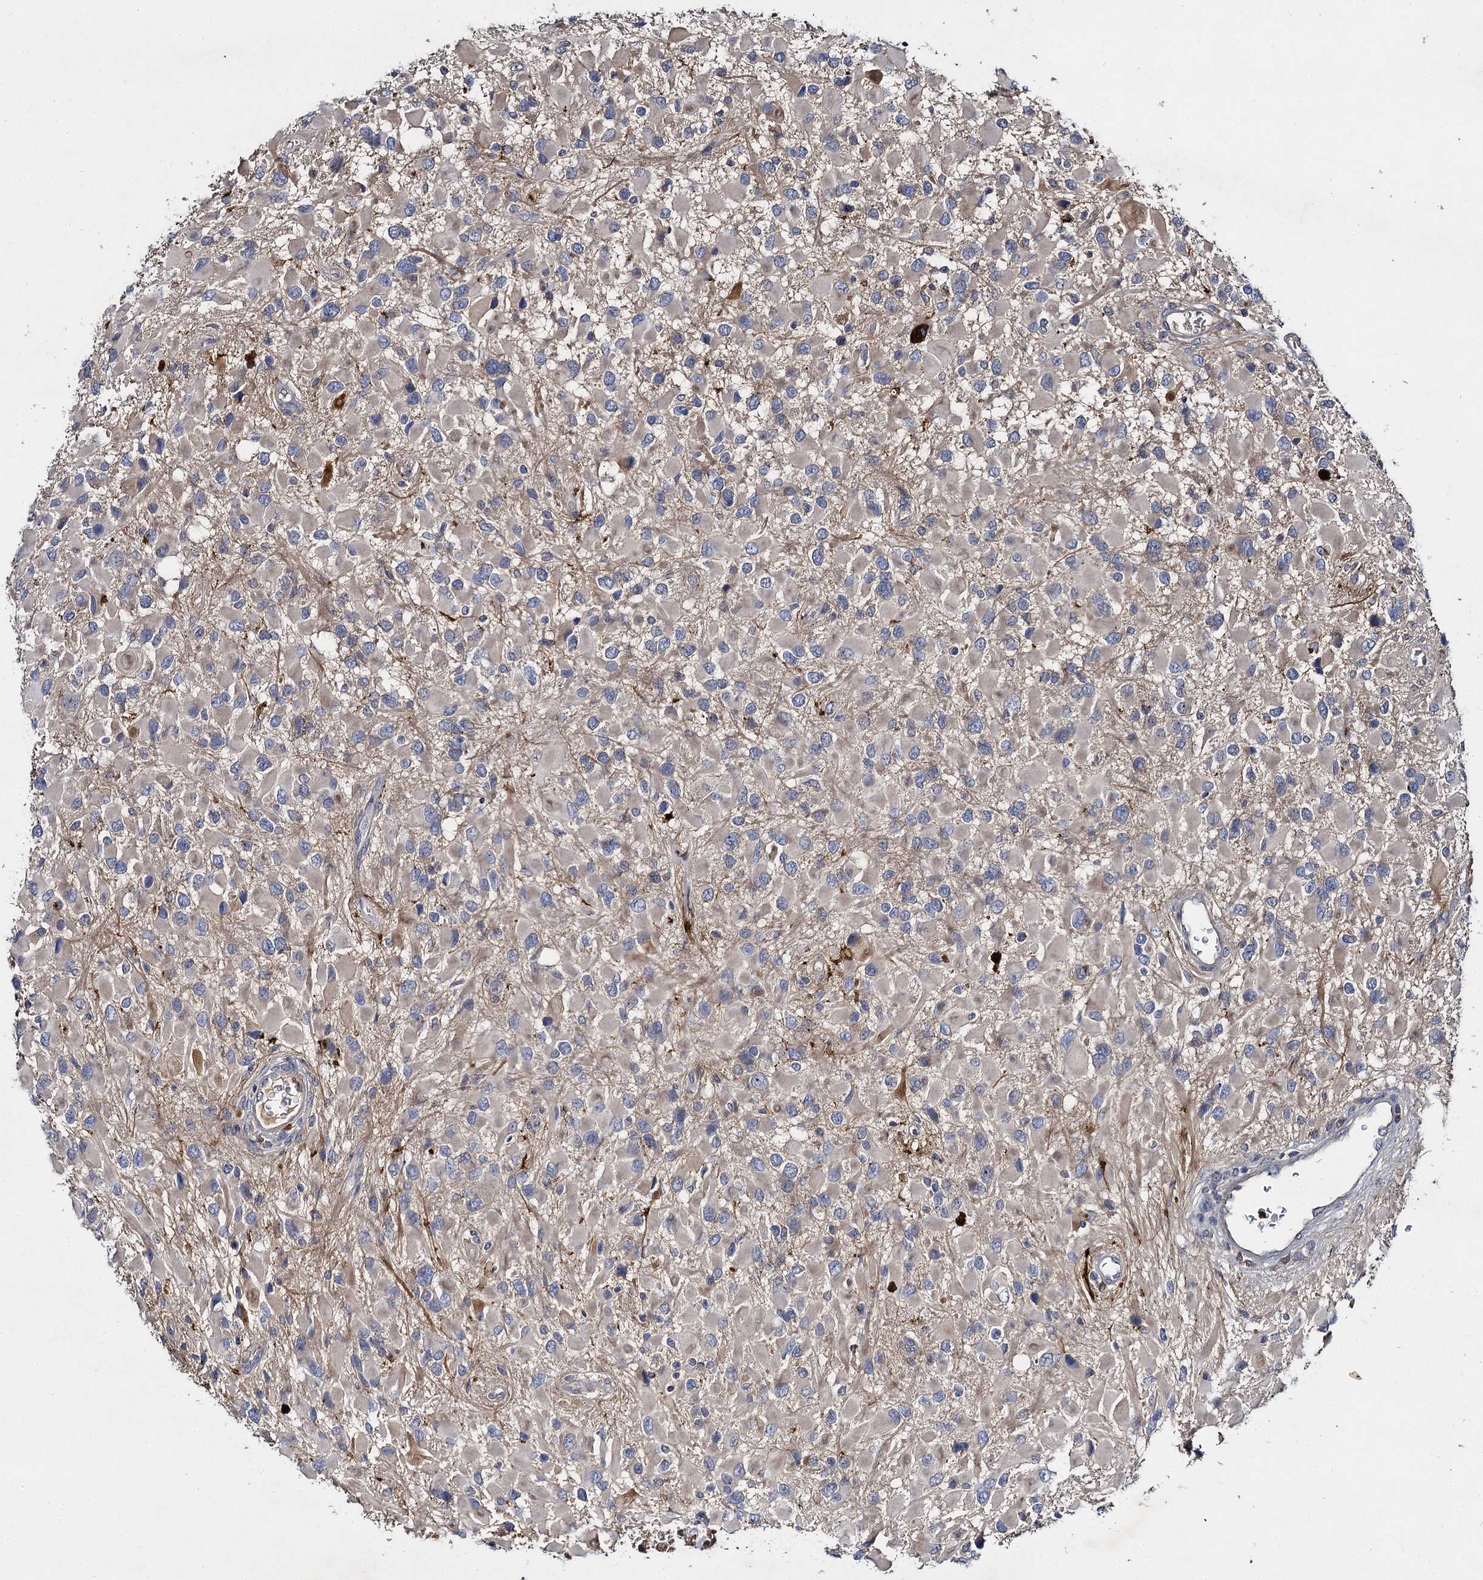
{"staining": {"intensity": "negative", "quantity": "none", "location": "none"}, "tissue": "glioma", "cell_type": "Tumor cells", "image_type": "cancer", "snomed": [{"axis": "morphology", "description": "Glioma, malignant, High grade"}, {"axis": "topography", "description": "Brain"}], "caption": "Tumor cells show no significant positivity in malignant glioma (high-grade). (DAB (3,3'-diaminobenzidine) immunohistochemistry (IHC) visualized using brightfield microscopy, high magnification).", "gene": "SLC11A2", "patient": {"sex": "male", "age": 53}}